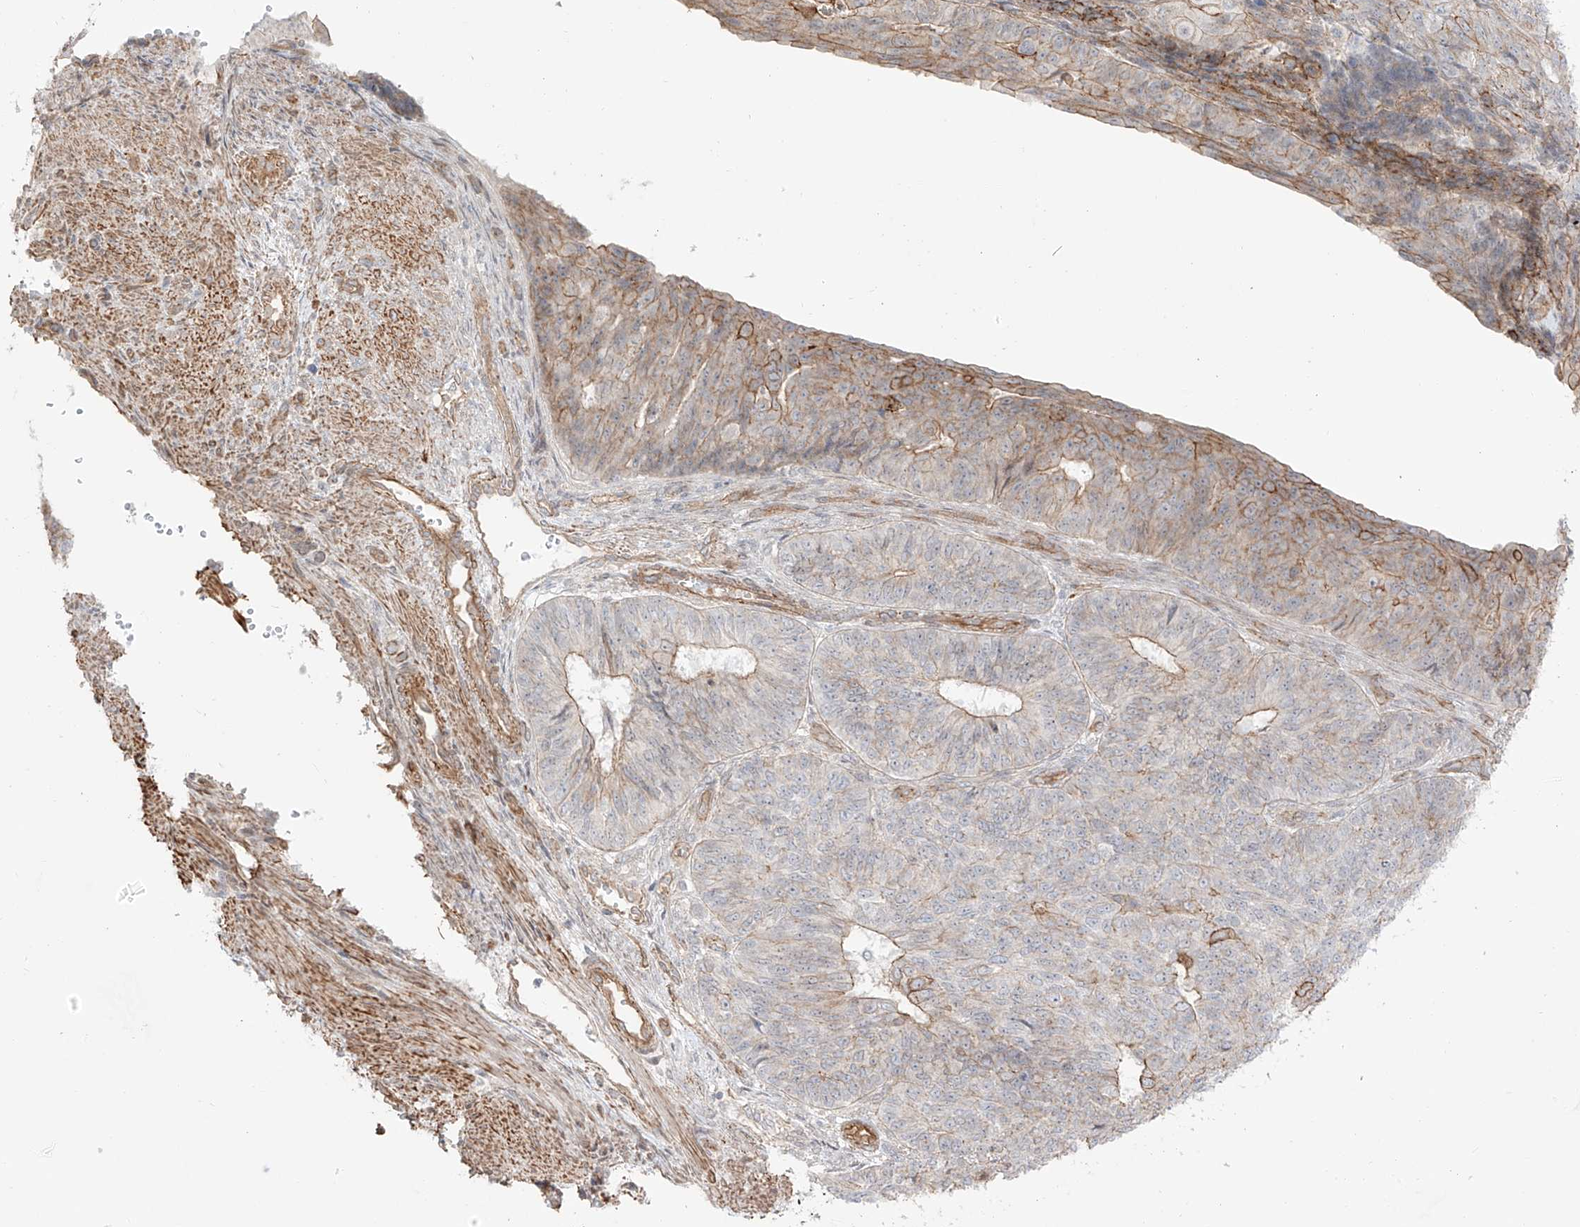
{"staining": {"intensity": "moderate", "quantity": "<25%", "location": "cytoplasmic/membranous"}, "tissue": "endometrial cancer", "cell_type": "Tumor cells", "image_type": "cancer", "snomed": [{"axis": "morphology", "description": "Adenocarcinoma, NOS"}, {"axis": "topography", "description": "Endometrium"}], "caption": "Moderate cytoplasmic/membranous expression is identified in approximately <25% of tumor cells in adenocarcinoma (endometrial).", "gene": "ZNF180", "patient": {"sex": "female", "age": 32}}